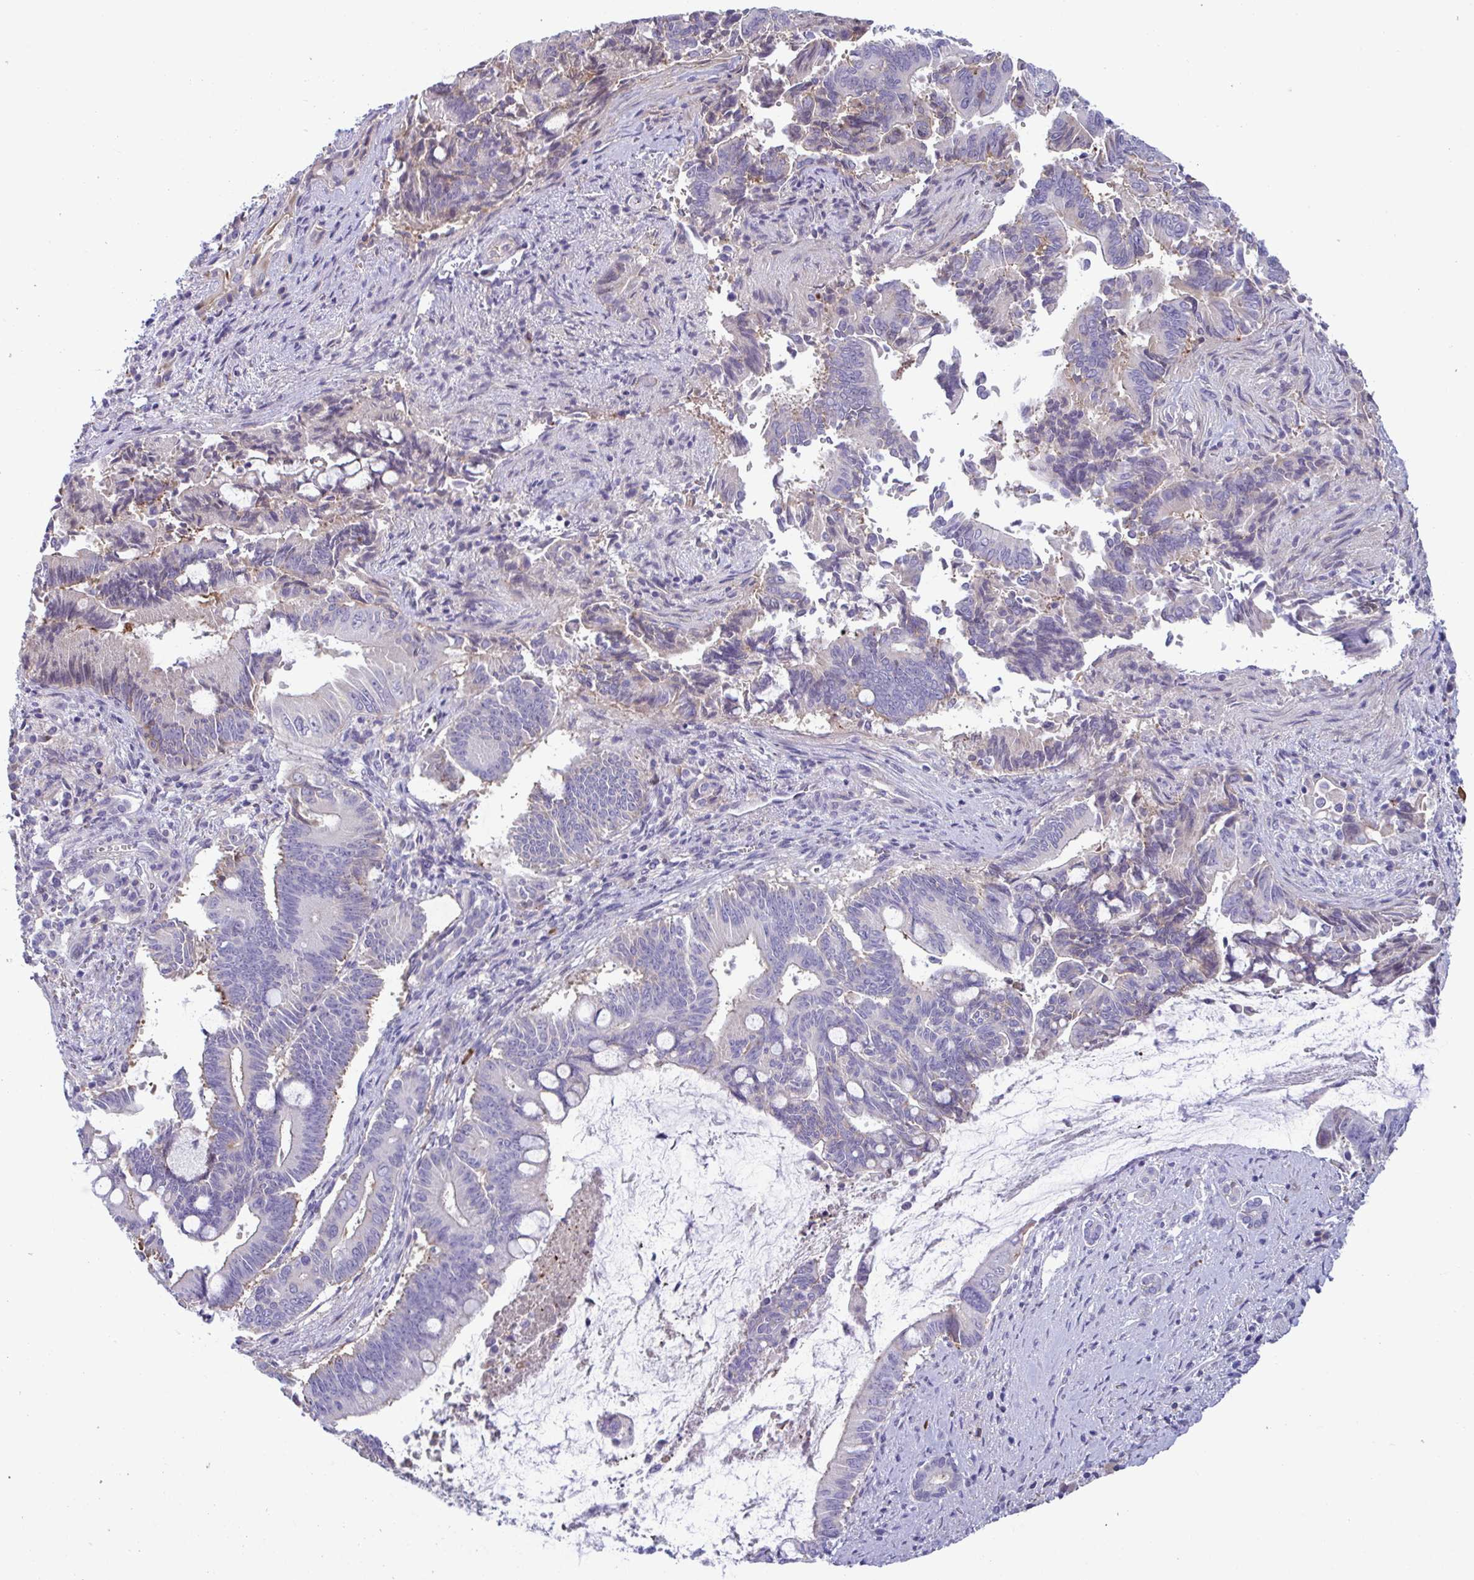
{"staining": {"intensity": "negative", "quantity": "none", "location": "none"}, "tissue": "pancreatic cancer", "cell_type": "Tumor cells", "image_type": "cancer", "snomed": [{"axis": "morphology", "description": "Adenocarcinoma, NOS"}, {"axis": "topography", "description": "Pancreas"}], "caption": "DAB (3,3'-diaminobenzidine) immunohistochemical staining of pancreatic cancer reveals no significant expression in tumor cells.", "gene": "MS4A14", "patient": {"sex": "male", "age": 68}}